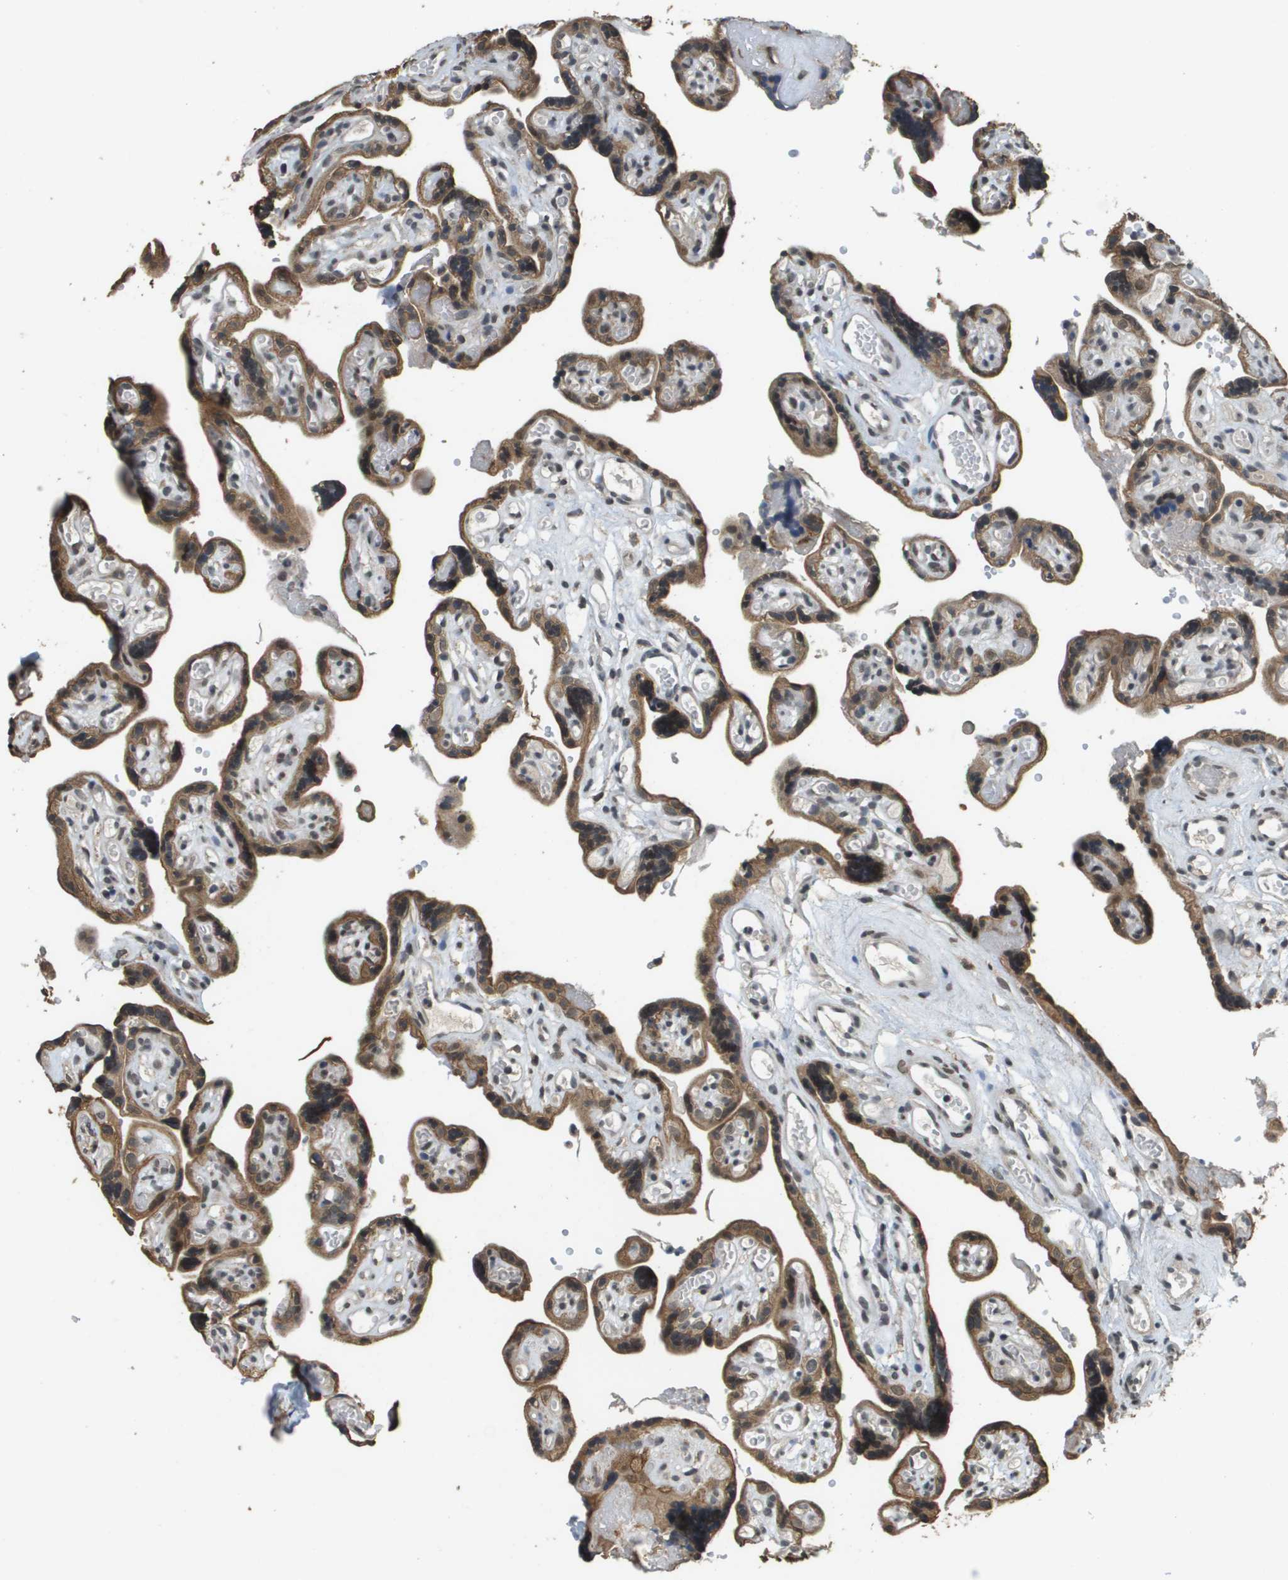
{"staining": {"intensity": "moderate", "quantity": ">75%", "location": "cytoplasmic/membranous,nuclear"}, "tissue": "placenta", "cell_type": "Decidual cells", "image_type": "normal", "snomed": [{"axis": "morphology", "description": "Normal tissue, NOS"}, {"axis": "topography", "description": "Placenta"}], "caption": "Immunohistochemical staining of normal placenta demonstrates medium levels of moderate cytoplasmic/membranous,nuclear positivity in approximately >75% of decidual cells.", "gene": "FANCC", "patient": {"sex": "female", "age": 30}}